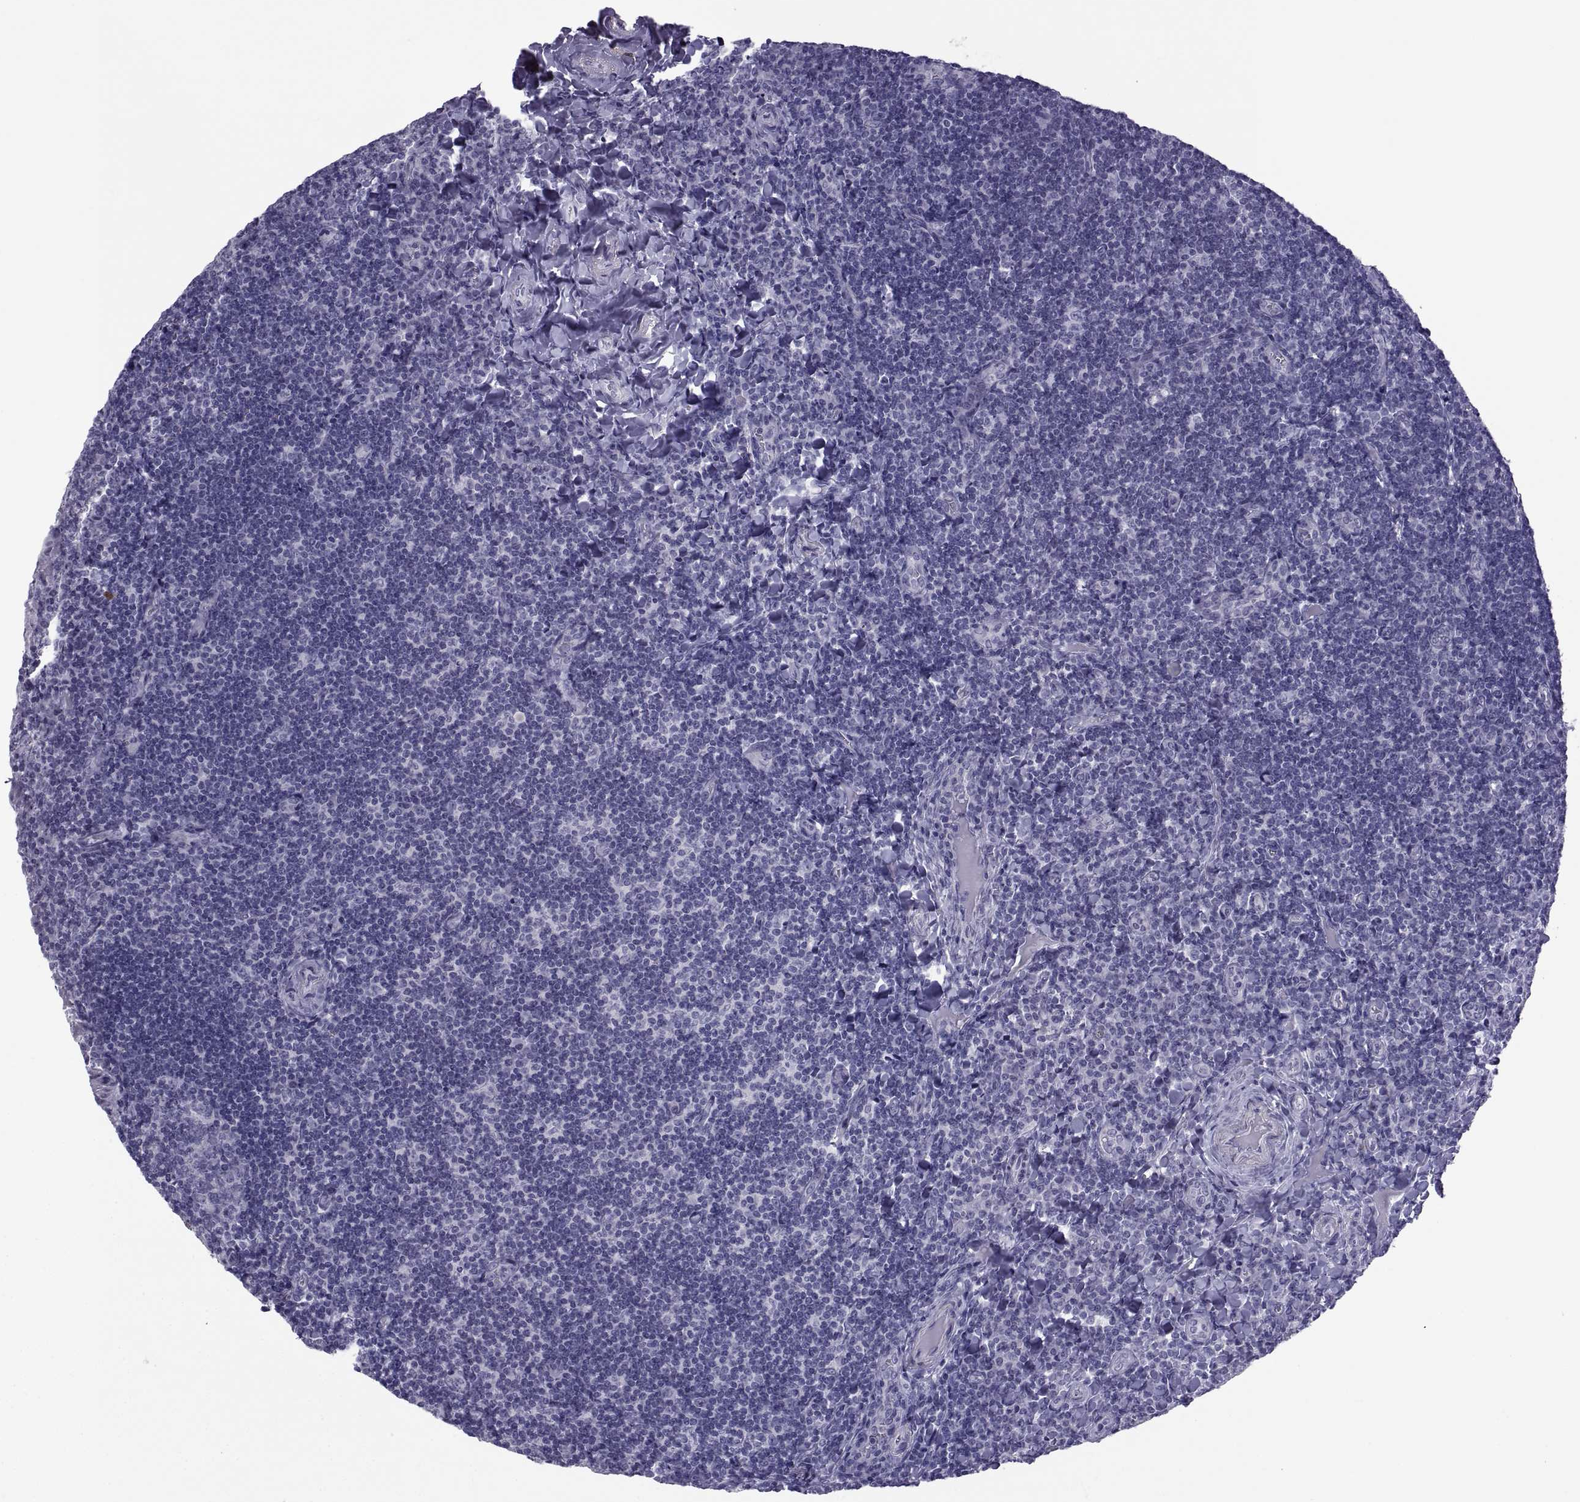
{"staining": {"intensity": "negative", "quantity": "none", "location": "none"}, "tissue": "tonsil", "cell_type": "Germinal center cells", "image_type": "normal", "snomed": [{"axis": "morphology", "description": "Normal tissue, NOS"}, {"axis": "morphology", "description": "Inflammation, NOS"}, {"axis": "topography", "description": "Tonsil"}], "caption": "Human tonsil stained for a protein using immunohistochemistry reveals no staining in germinal center cells.", "gene": "MAGEB1", "patient": {"sex": "female", "age": 31}}